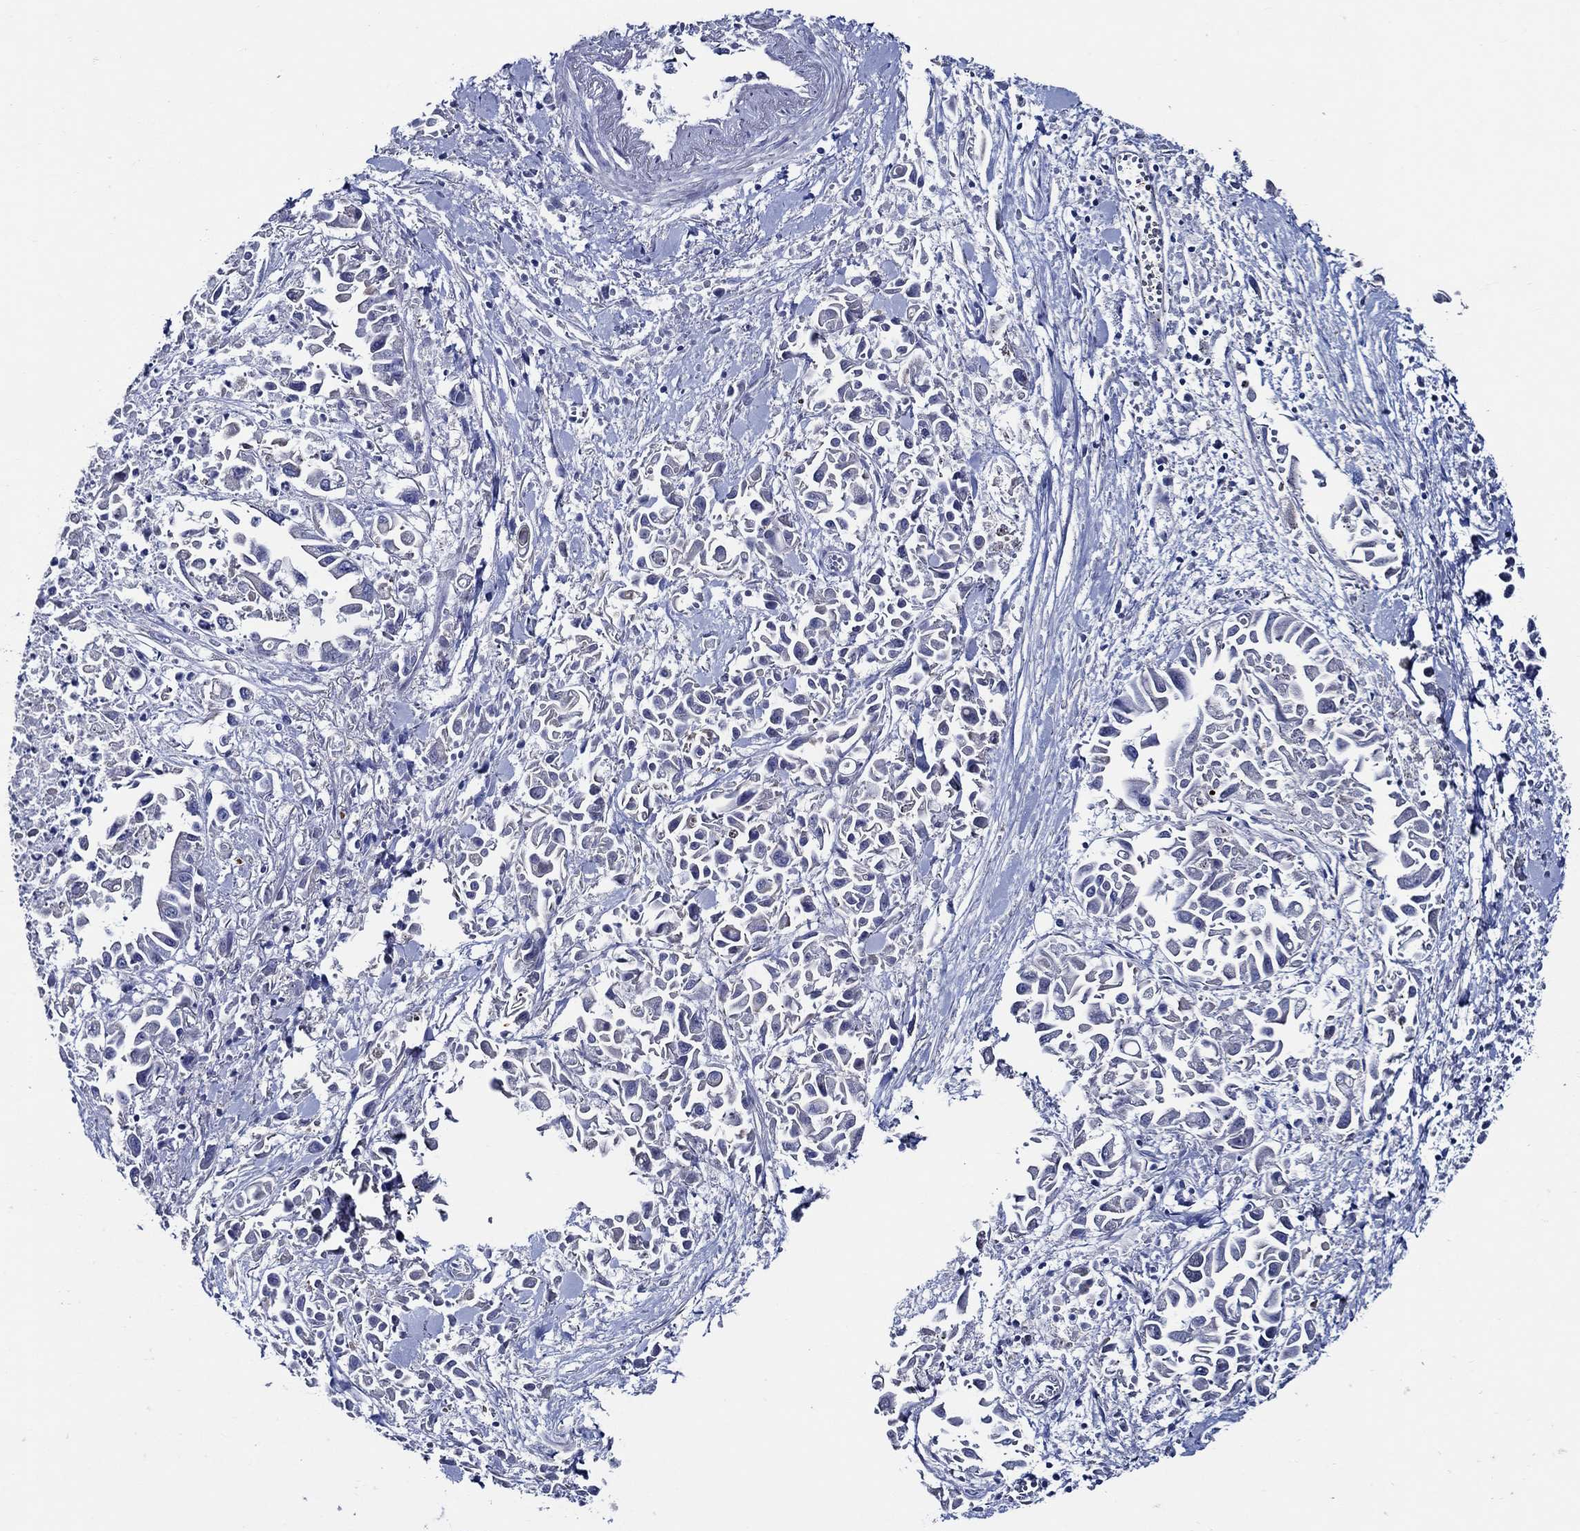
{"staining": {"intensity": "negative", "quantity": "none", "location": "none"}, "tissue": "pancreatic cancer", "cell_type": "Tumor cells", "image_type": "cancer", "snomed": [{"axis": "morphology", "description": "Adenocarcinoma, NOS"}, {"axis": "topography", "description": "Pancreas"}], "caption": "The photomicrograph shows no staining of tumor cells in pancreatic adenocarcinoma.", "gene": "SKOR1", "patient": {"sex": "female", "age": 83}}